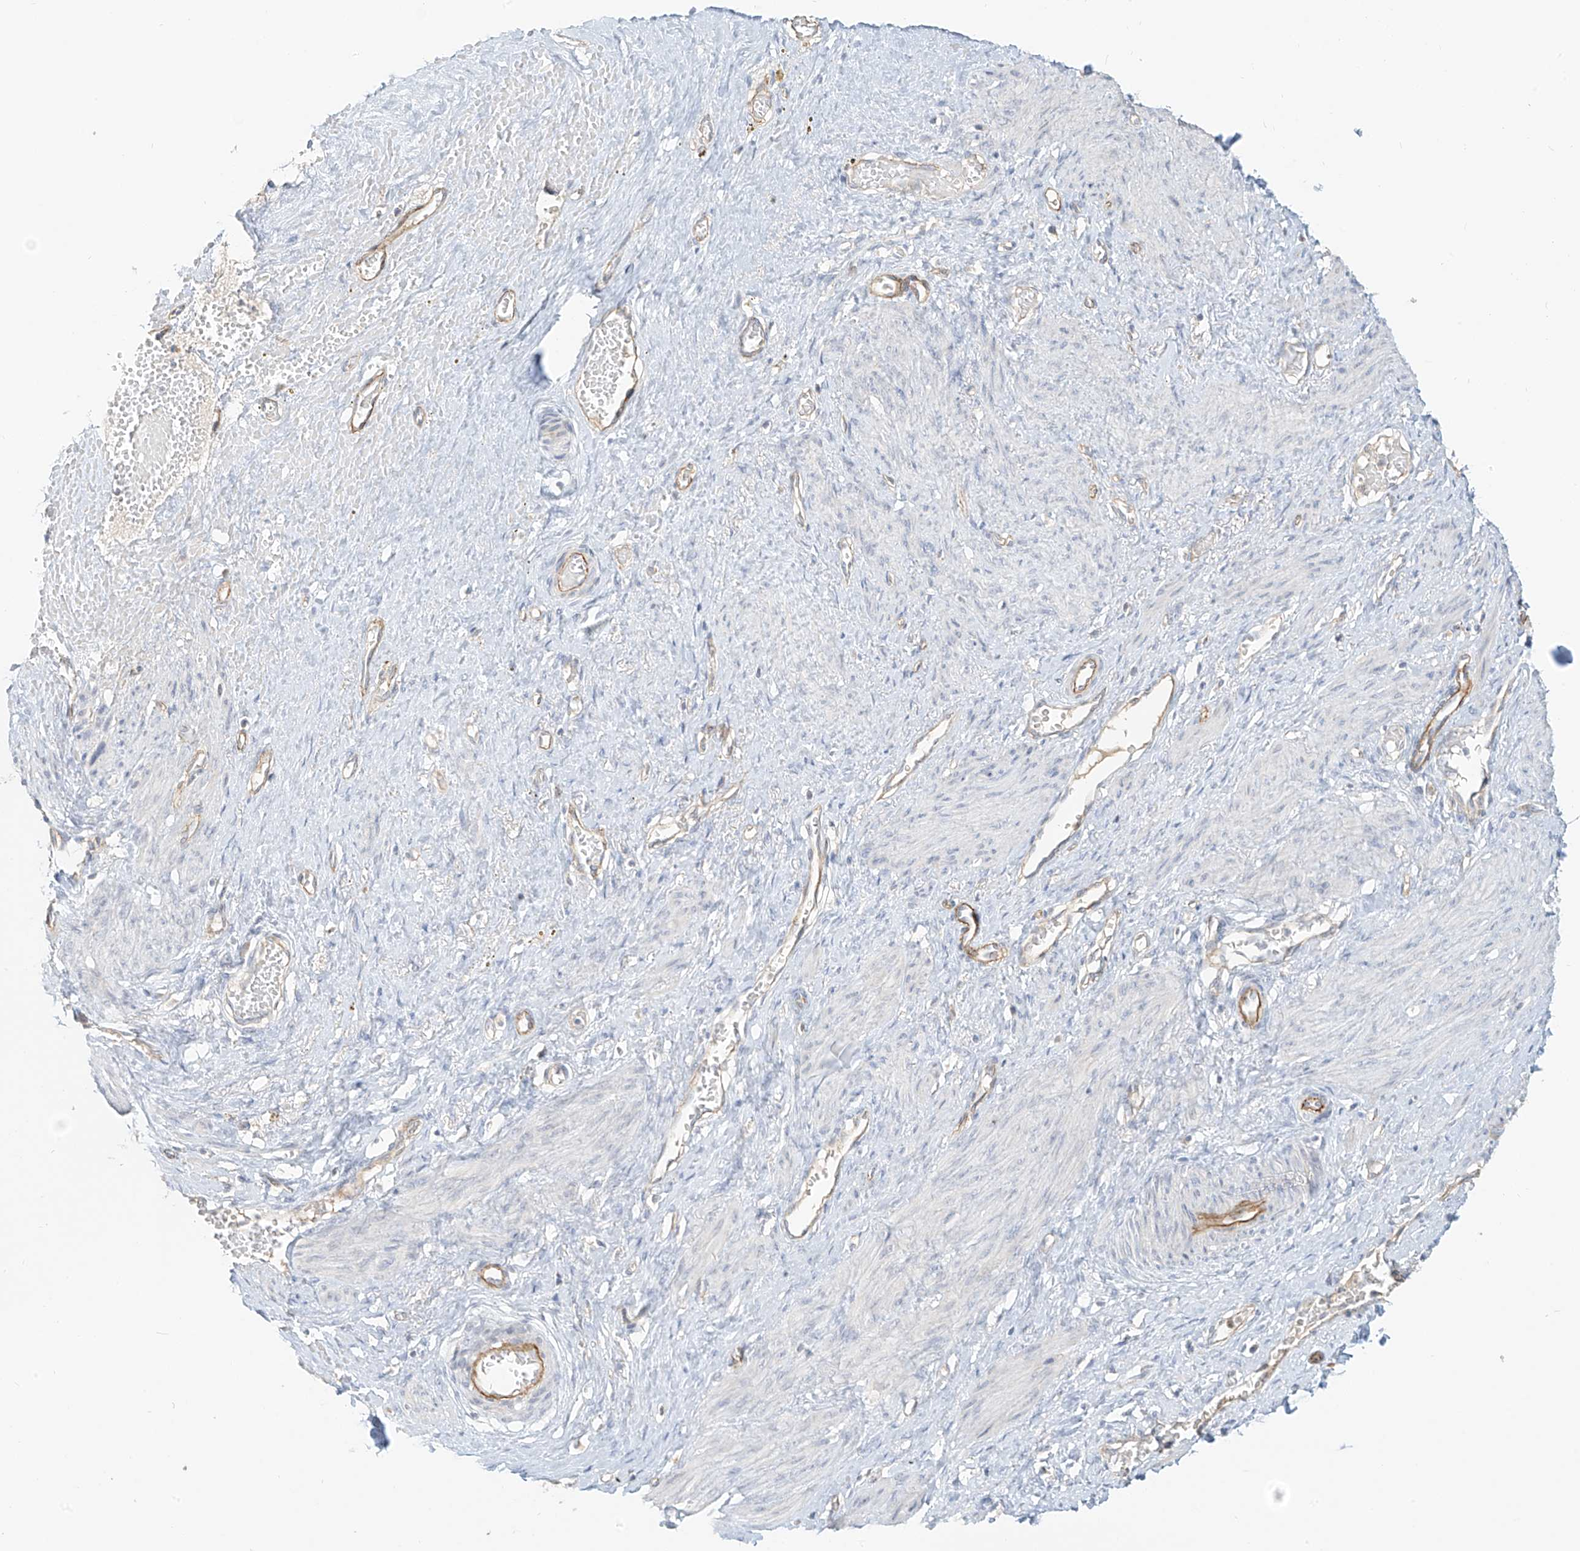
{"staining": {"intensity": "negative", "quantity": "none", "location": "none"}, "tissue": "smooth muscle", "cell_type": "Smooth muscle cells", "image_type": "normal", "snomed": [{"axis": "morphology", "description": "Normal tissue, NOS"}, {"axis": "topography", "description": "Endometrium"}], "caption": "Unremarkable smooth muscle was stained to show a protein in brown. There is no significant staining in smooth muscle cells. (DAB immunohistochemistry visualized using brightfield microscopy, high magnification).", "gene": "C2orf42", "patient": {"sex": "female", "age": 33}}